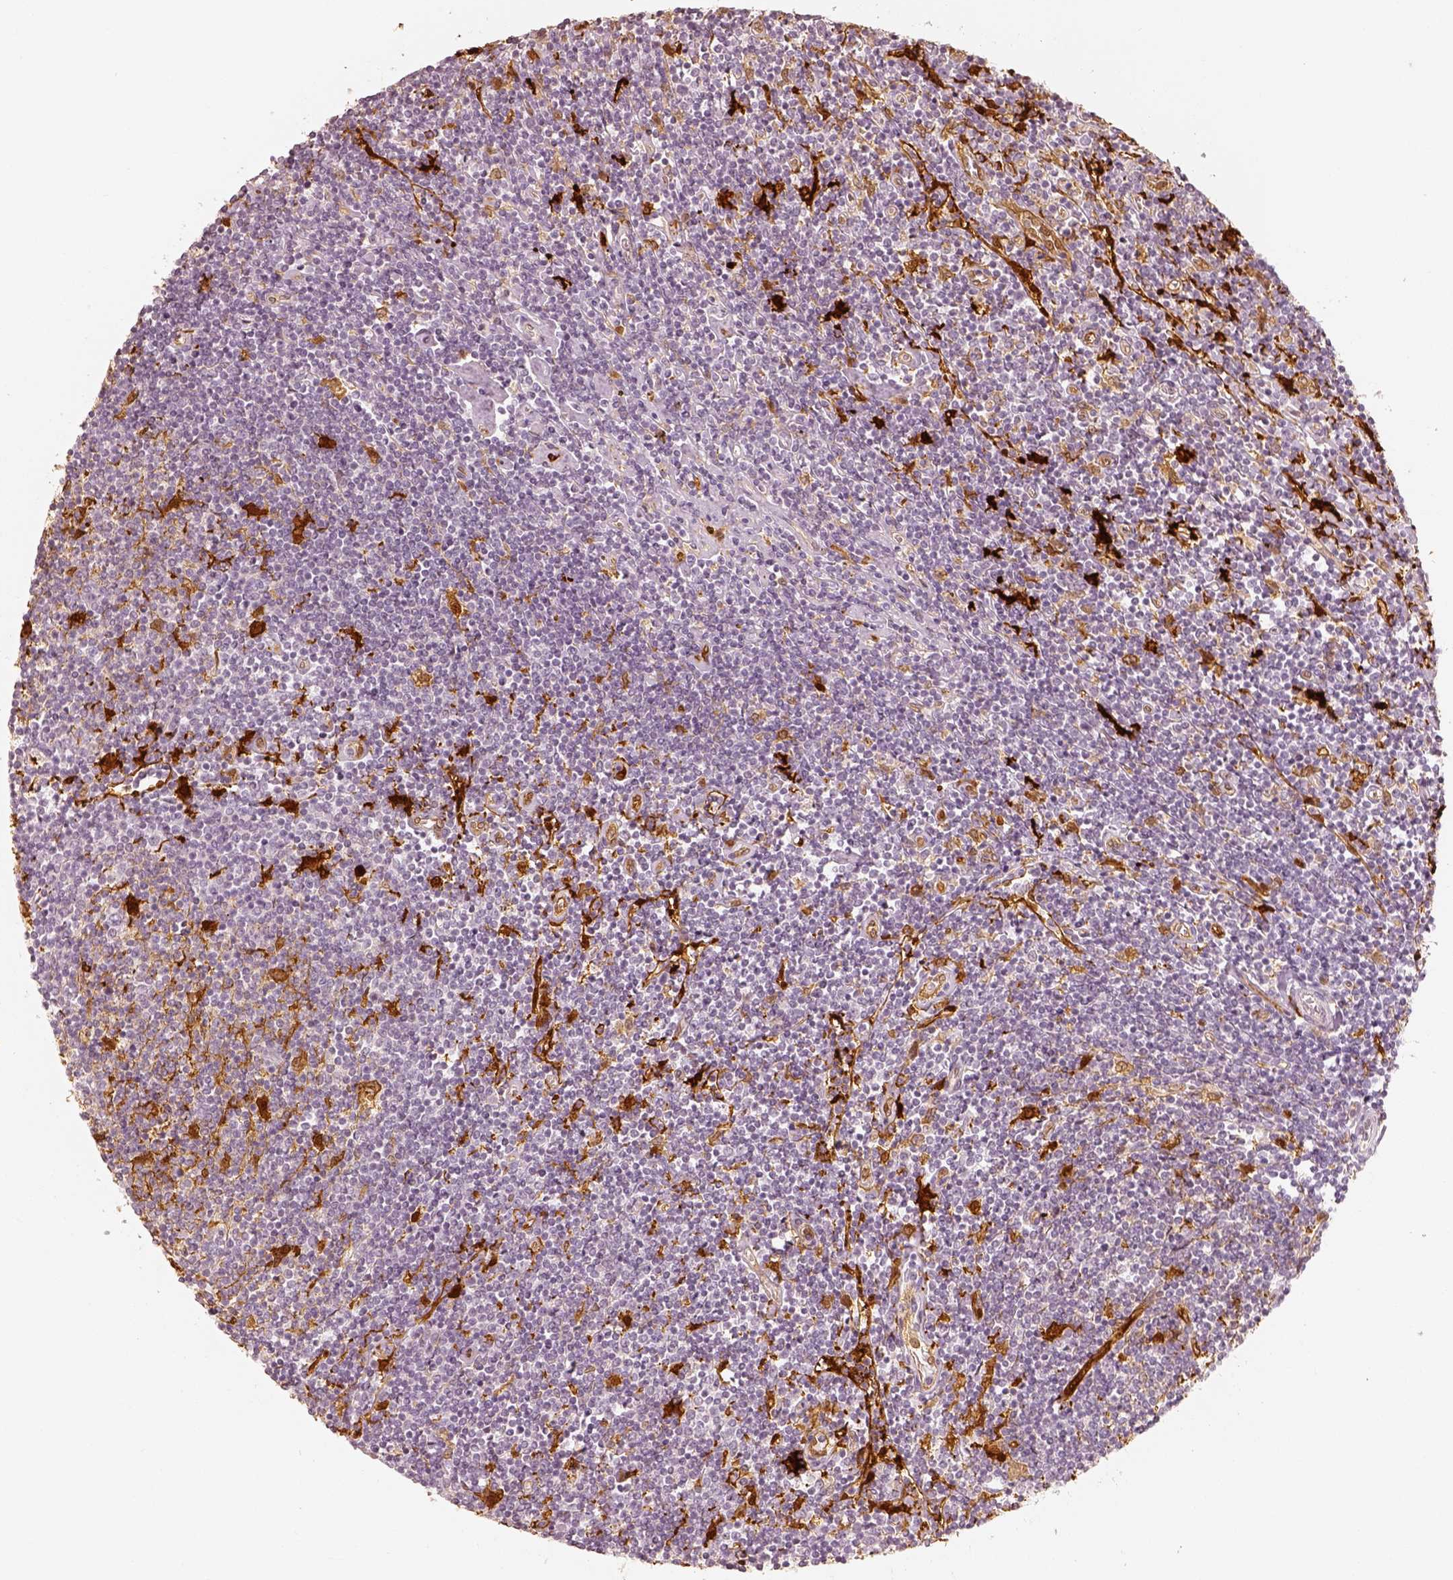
{"staining": {"intensity": "moderate", "quantity": ">75%", "location": "cytoplasmic/membranous"}, "tissue": "lymphoma", "cell_type": "Tumor cells", "image_type": "cancer", "snomed": [{"axis": "morphology", "description": "Hodgkin's disease, NOS"}, {"axis": "topography", "description": "Lymph node"}], "caption": "Lymphoma stained for a protein (brown) exhibits moderate cytoplasmic/membranous positive staining in about >75% of tumor cells.", "gene": "FSCN1", "patient": {"sex": "male", "age": 40}}